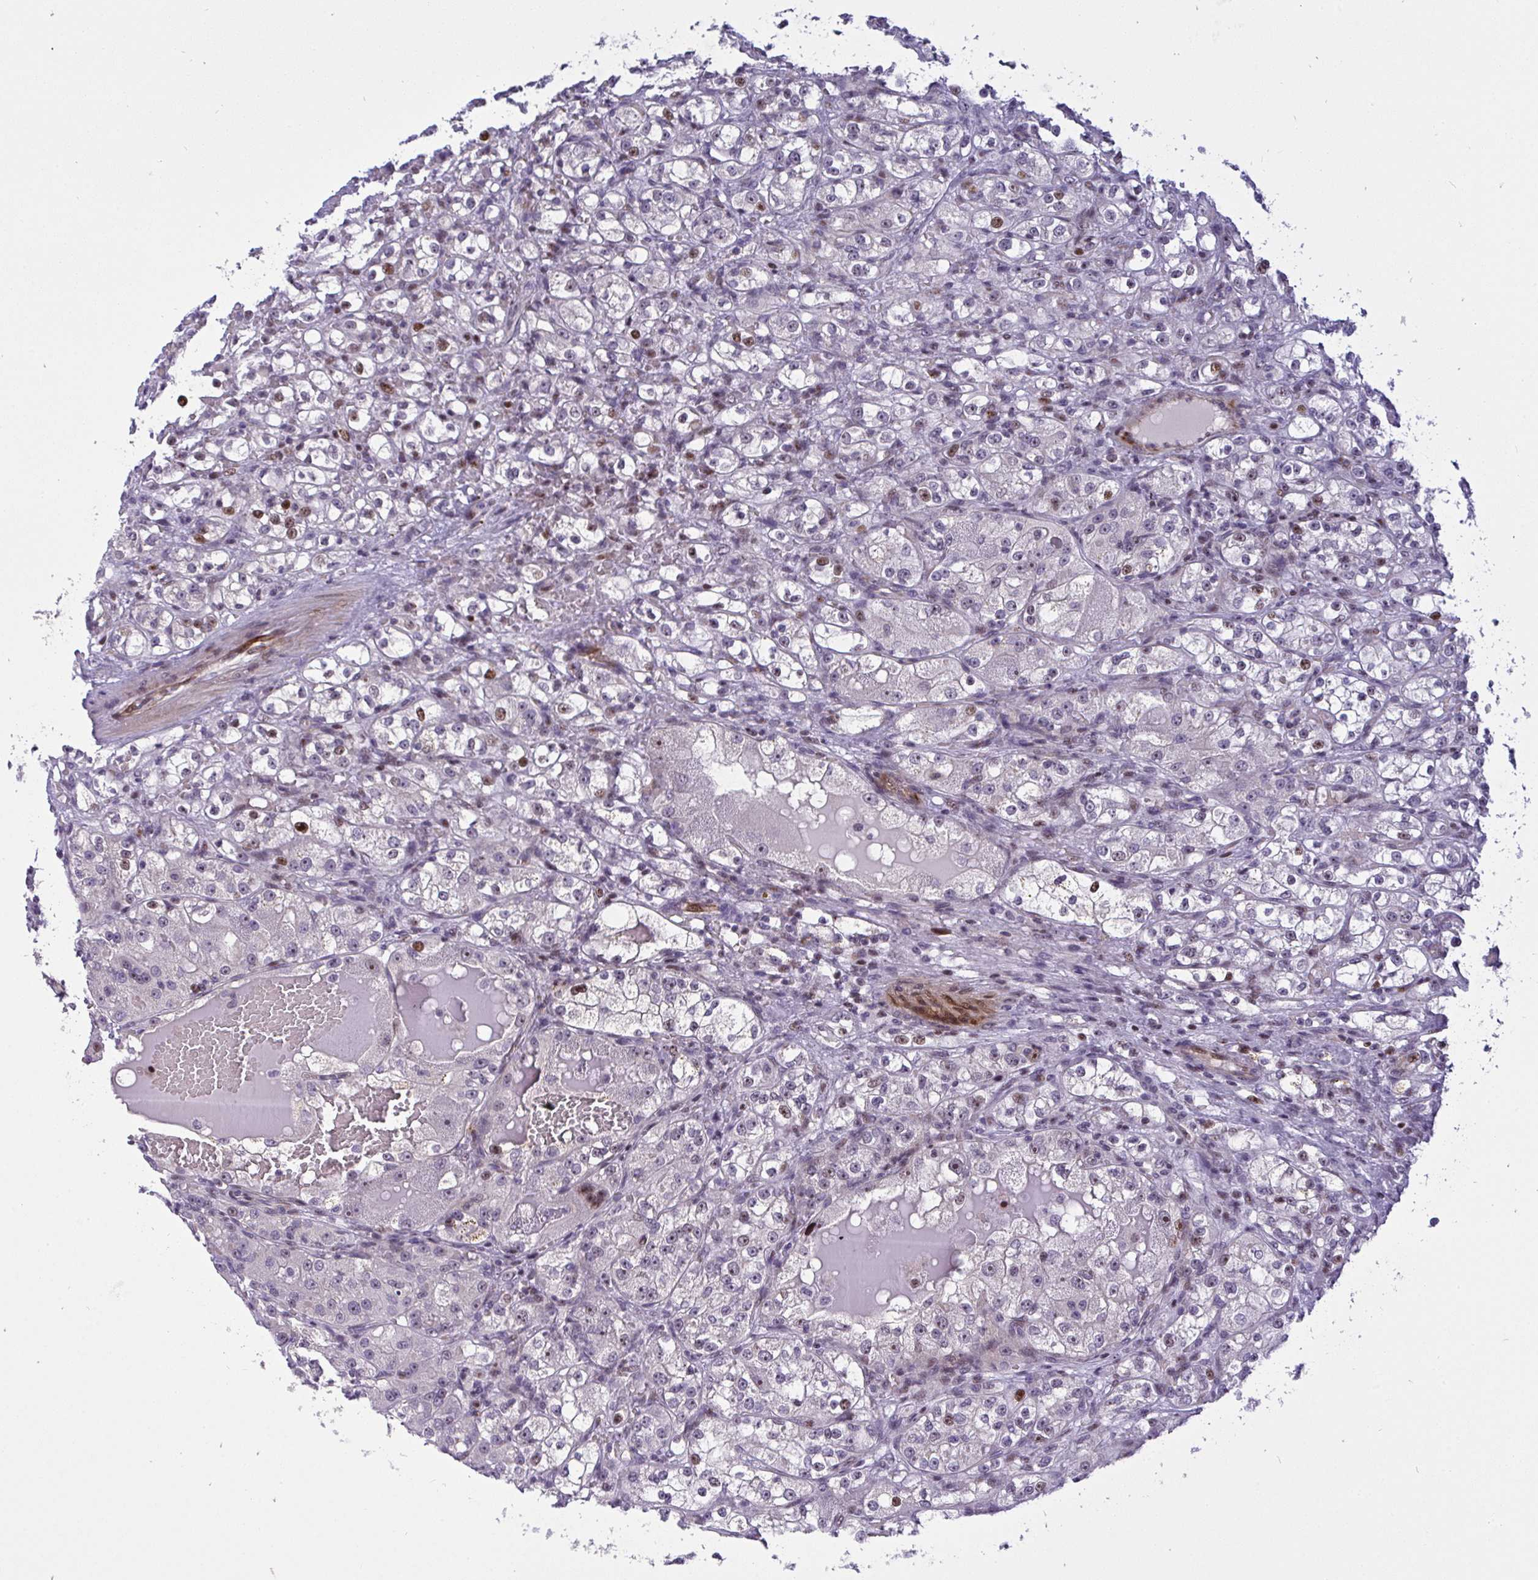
{"staining": {"intensity": "moderate", "quantity": "25%-75%", "location": "nuclear"}, "tissue": "renal cancer", "cell_type": "Tumor cells", "image_type": "cancer", "snomed": [{"axis": "morphology", "description": "Normal tissue, NOS"}, {"axis": "morphology", "description": "Adenocarcinoma, NOS"}, {"axis": "topography", "description": "Kidney"}], "caption": "Brown immunohistochemical staining in adenocarcinoma (renal) demonstrates moderate nuclear positivity in about 25%-75% of tumor cells. (Brightfield microscopy of DAB IHC at high magnification).", "gene": "PLPPR3", "patient": {"sex": "male", "age": 61}}